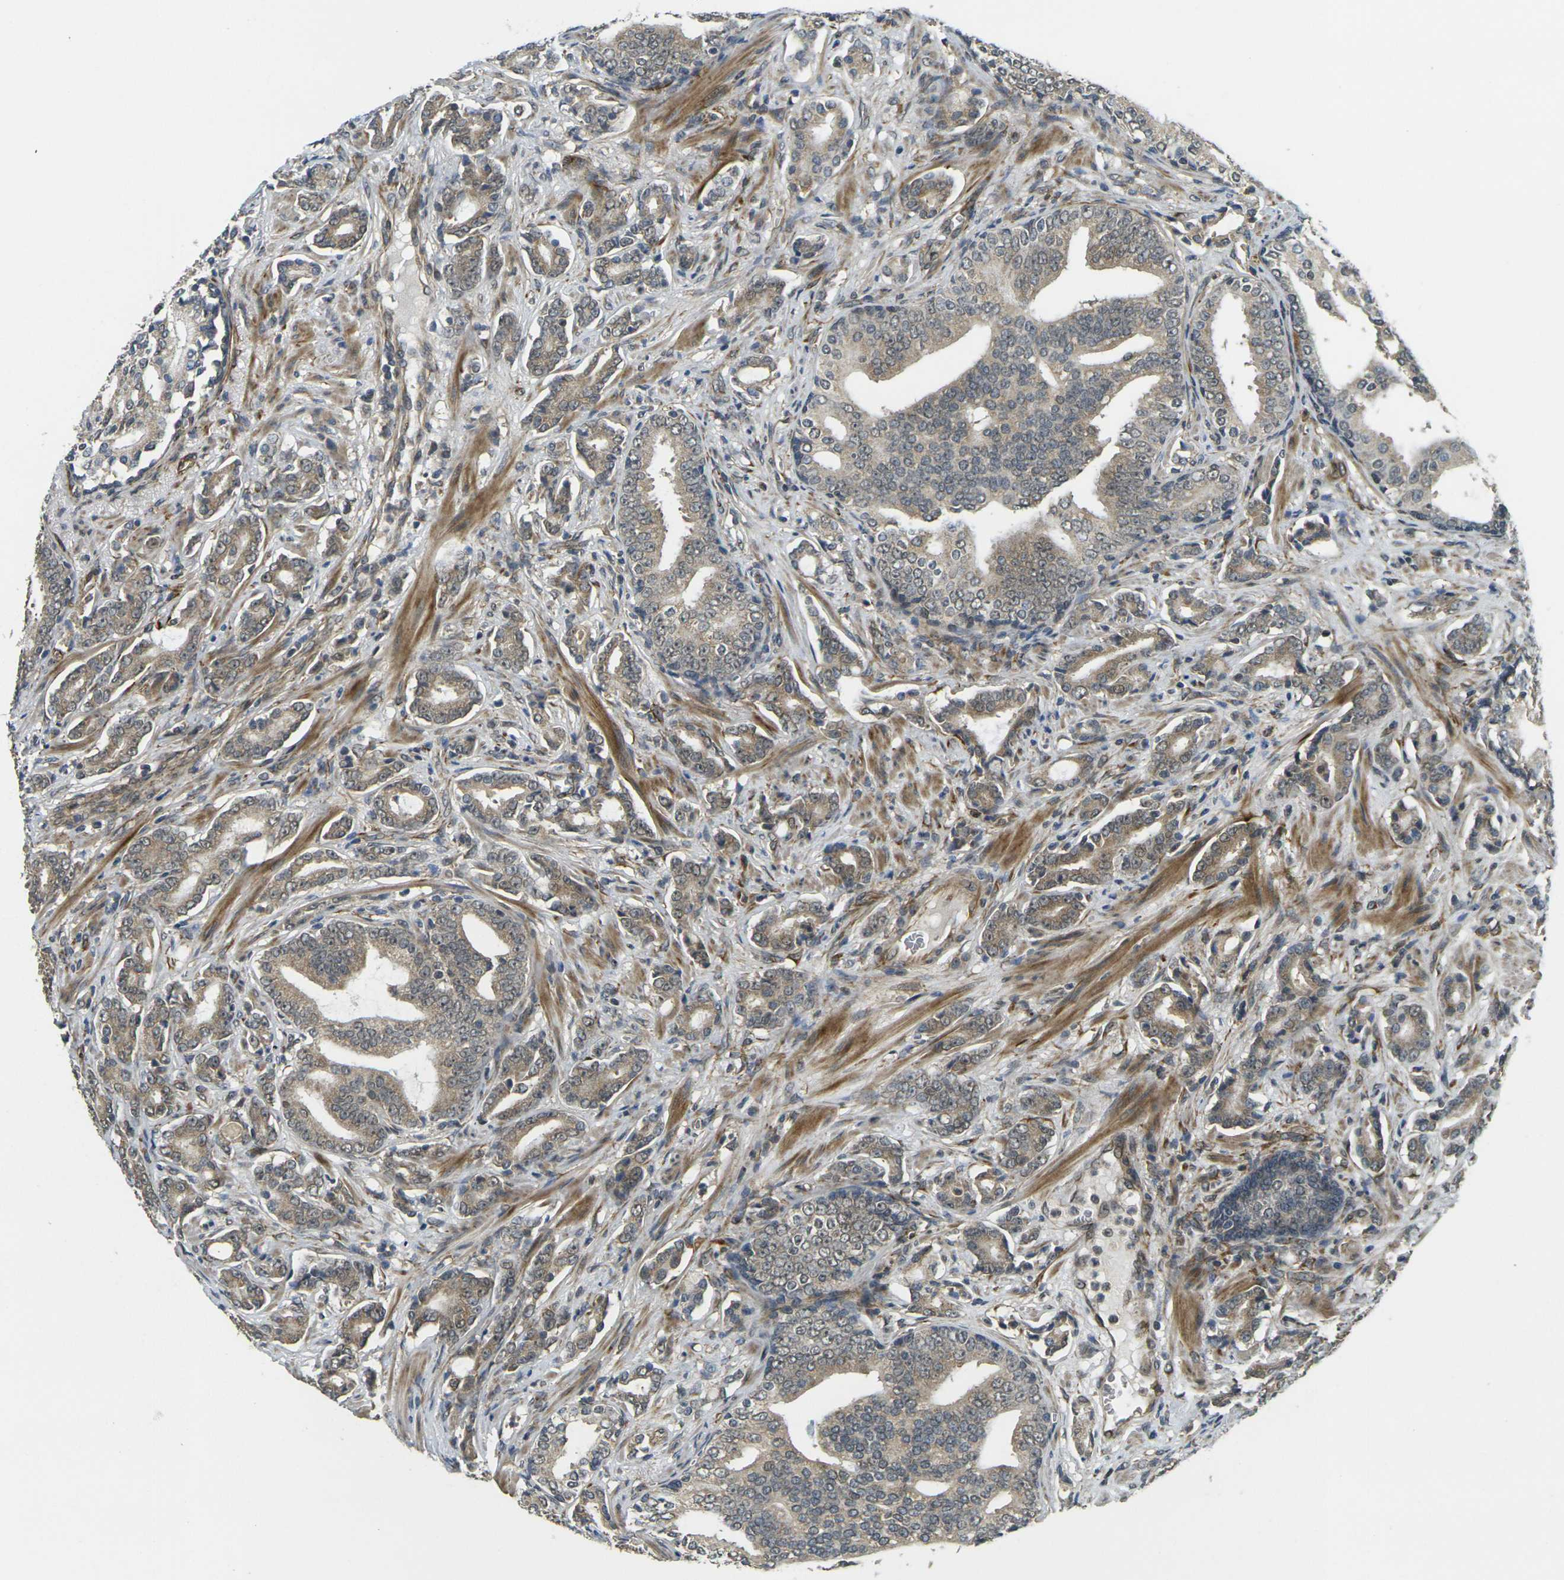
{"staining": {"intensity": "weak", "quantity": "25%-75%", "location": "cytoplasmic/membranous"}, "tissue": "prostate cancer", "cell_type": "Tumor cells", "image_type": "cancer", "snomed": [{"axis": "morphology", "description": "Adenocarcinoma, Low grade"}, {"axis": "topography", "description": "Prostate"}], "caption": "Immunohistochemical staining of human prostate cancer exhibits low levels of weak cytoplasmic/membranous staining in about 25%-75% of tumor cells. The protein of interest is stained brown, and the nuclei are stained in blue (DAB IHC with brightfield microscopy, high magnification).", "gene": "FUT11", "patient": {"sex": "male", "age": 58}}